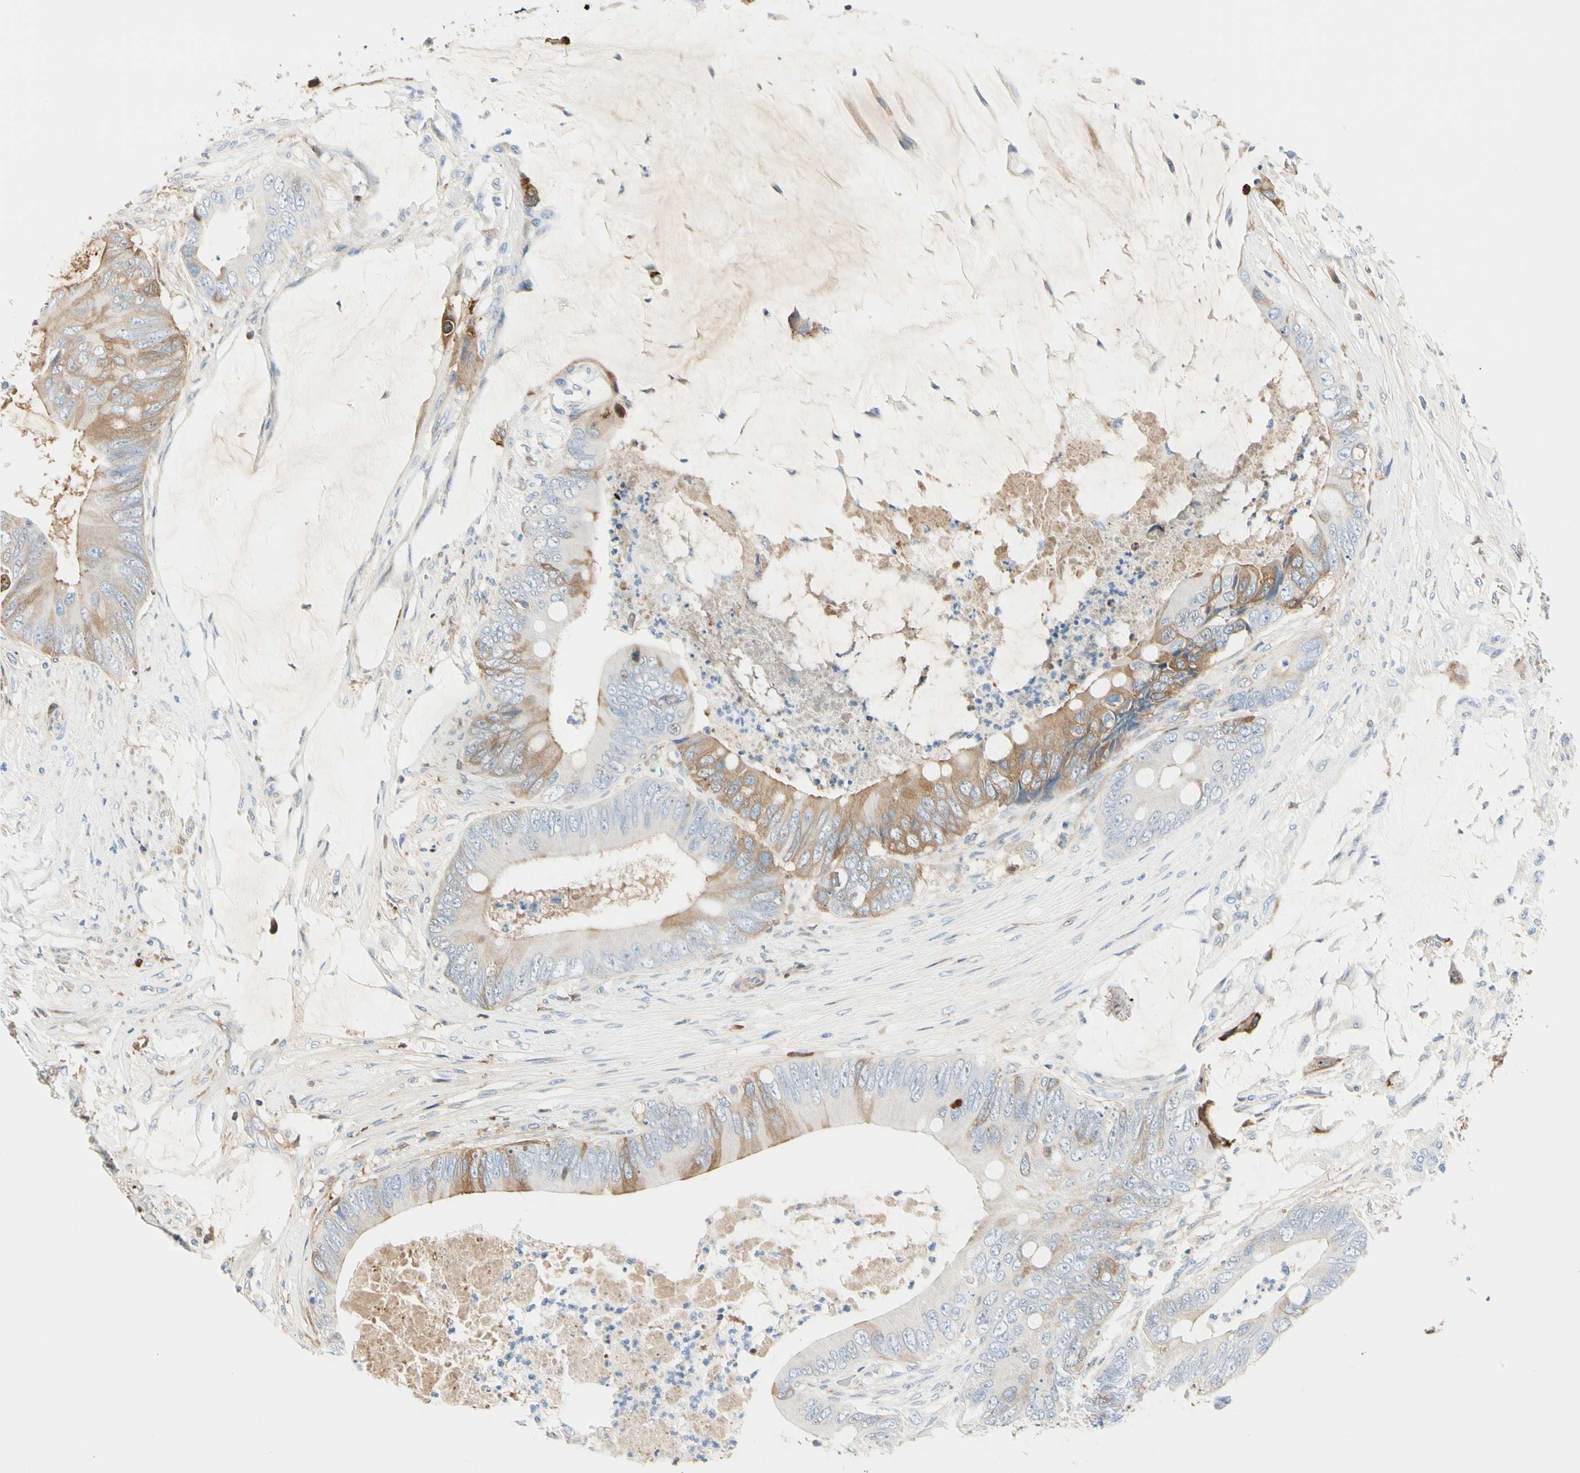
{"staining": {"intensity": "moderate", "quantity": "25%-75%", "location": "cytoplasmic/membranous"}, "tissue": "colorectal cancer", "cell_type": "Tumor cells", "image_type": "cancer", "snomed": [{"axis": "morphology", "description": "Adenocarcinoma, NOS"}, {"axis": "topography", "description": "Rectum"}], "caption": "Protein positivity by immunohistochemistry (IHC) exhibits moderate cytoplasmic/membranous expression in approximately 25%-75% of tumor cells in colorectal cancer (adenocarcinoma).", "gene": "LAMB3", "patient": {"sex": "female", "age": 77}}